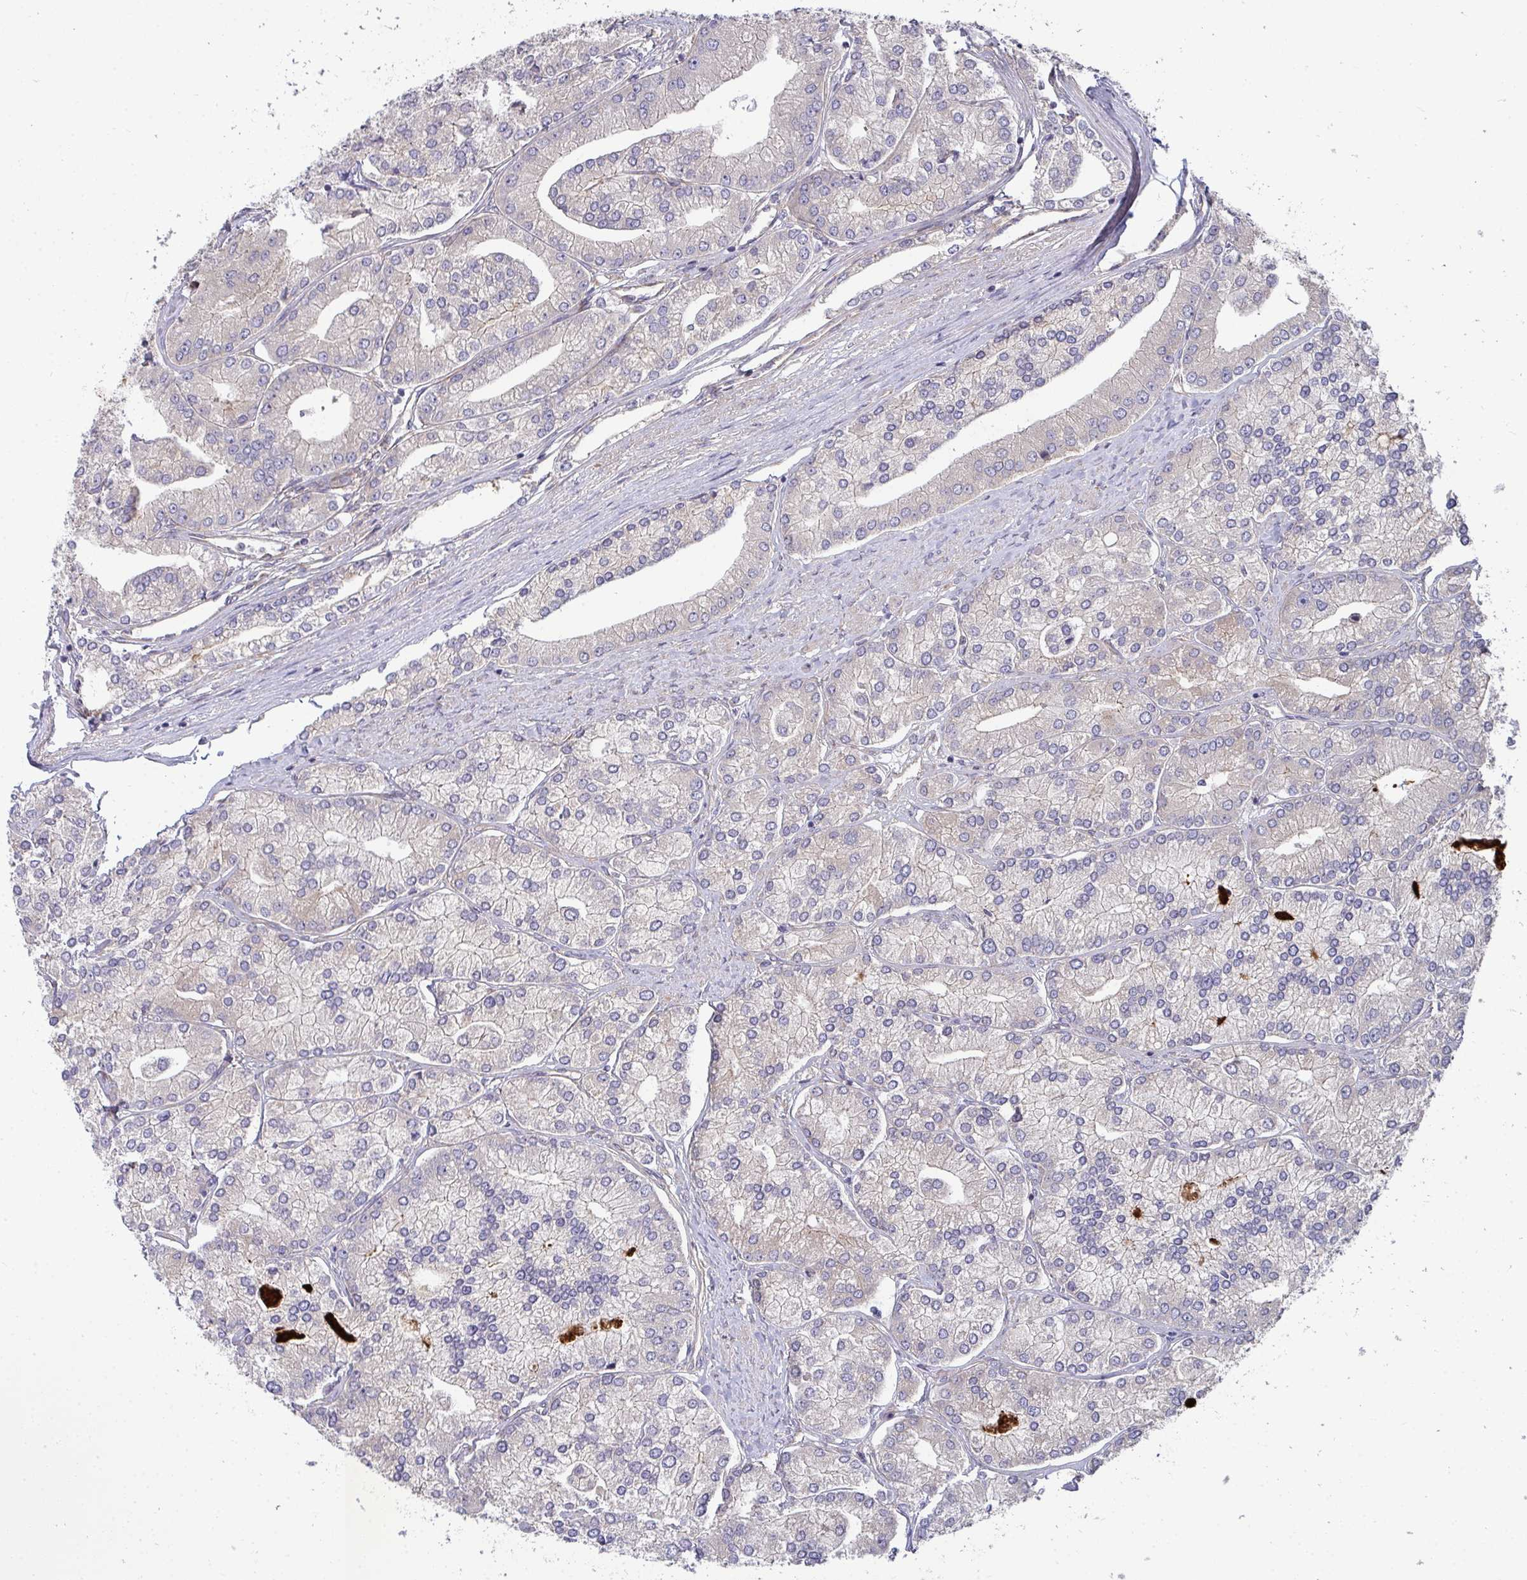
{"staining": {"intensity": "weak", "quantity": "25%-75%", "location": "cytoplasmic/membranous"}, "tissue": "prostate cancer", "cell_type": "Tumor cells", "image_type": "cancer", "snomed": [{"axis": "morphology", "description": "Adenocarcinoma, High grade"}, {"axis": "topography", "description": "Prostate"}], "caption": "Protein expression by immunohistochemistry (IHC) exhibits weak cytoplasmic/membranous staining in about 25%-75% of tumor cells in adenocarcinoma (high-grade) (prostate). The staining was performed using DAB (3,3'-diaminobenzidine) to visualize the protein expression in brown, while the nuclei were stained in blue with hematoxylin (Magnification: 20x).", "gene": "SH2D1B", "patient": {"sex": "male", "age": 61}}